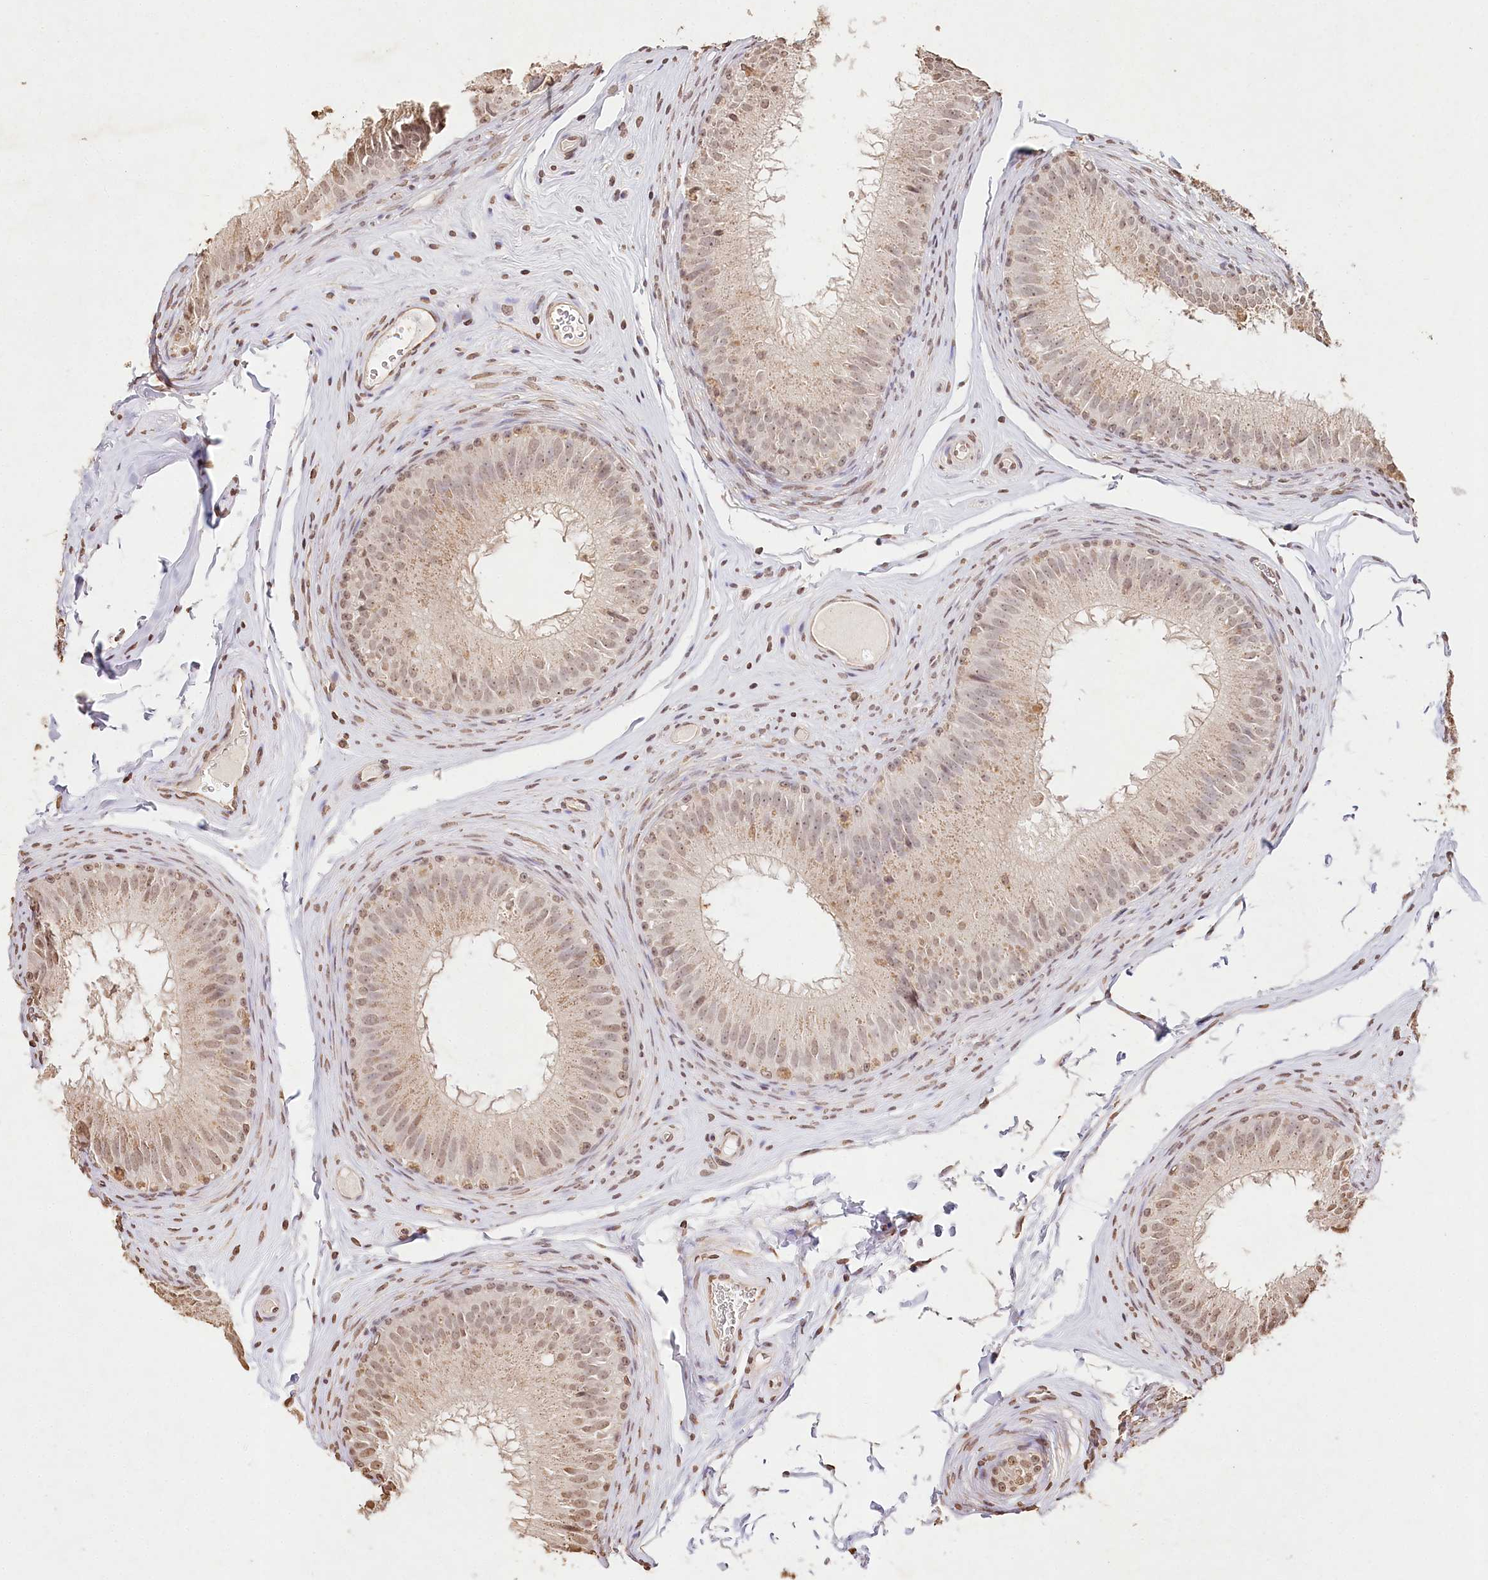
{"staining": {"intensity": "weak", "quantity": "25%-75%", "location": "cytoplasmic/membranous,nuclear"}, "tissue": "epididymis", "cell_type": "Glandular cells", "image_type": "normal", "snomed": [{"axis": "morphology", "description": "Normal tissue, NOS"}, {"axis": "topography", "description": "Epididymis"}], "caption": "Approximately 25%-75% of glandular cells in normal epididymis reveal weak cytoplasmic/membranous,nuclear protein expression as visualized by brown immunohistochemical staining.", "gene": "DMXL1", "patient": {"sex": "male", "age": 32}}